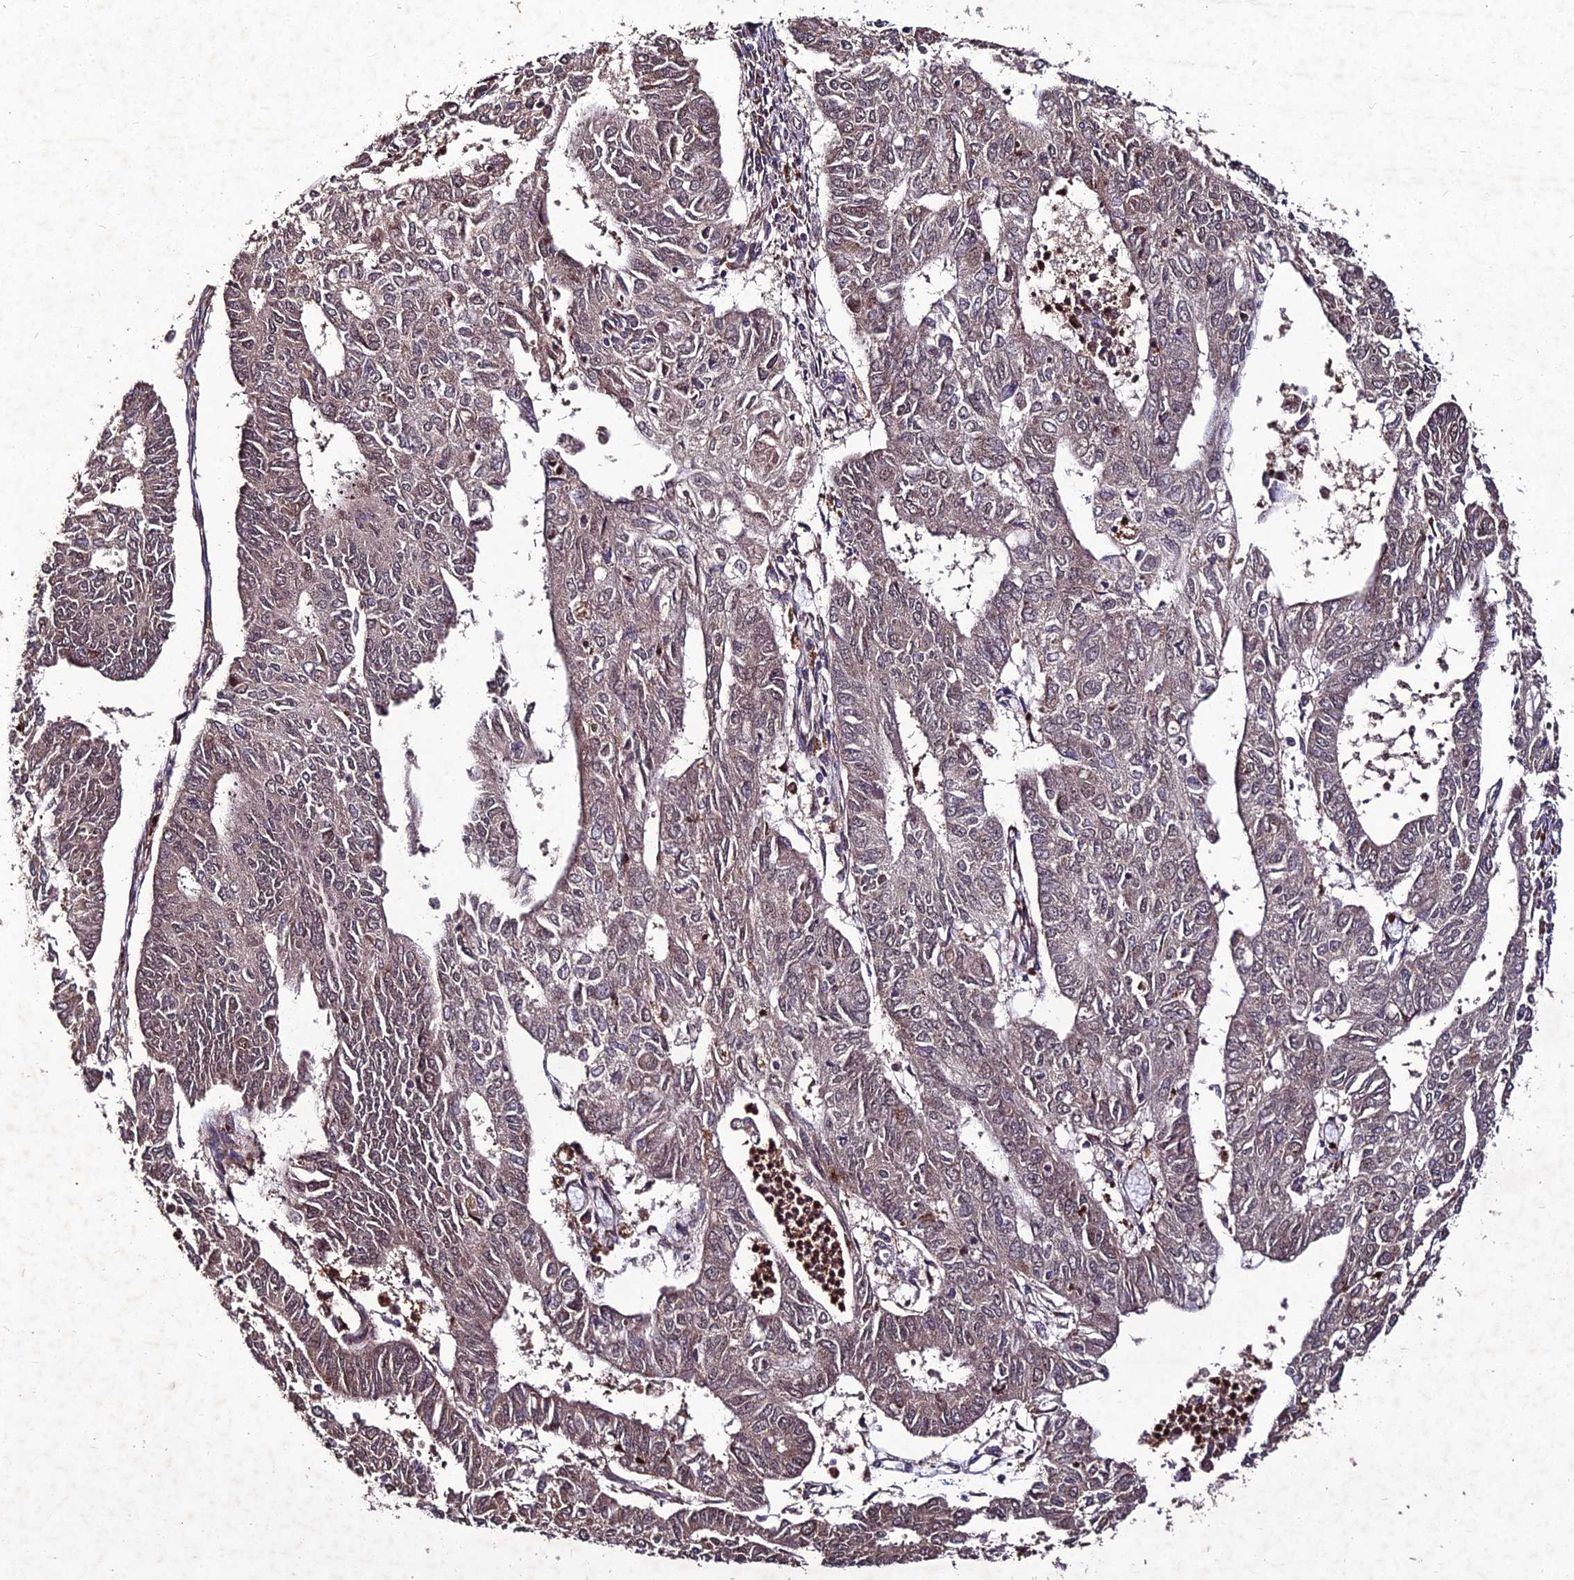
{"staining": {"intensity": "moderate", "quantity": "25%-75%", "location": "cytoplasmic/membranous,nuclear"}, "tissue": "endometrial cancer", "cell_type": "Tumor cells", "image_type": "cancer", "snomed": [{"axis": "morphology", "description": "Adenocarcinoma, NOS"}, {"axis": "topography", "description": "Endometrium"}], "caption": "Immunohistochemical staining of human endometrial cancer (adenocarcinoma) reveals moderate cytoplasmic/membranous and nuclear protein staining in about 25%-75% of tumor cells.", "gene": "ZNF766", "patient": {"sex": "female", "age": 68}}